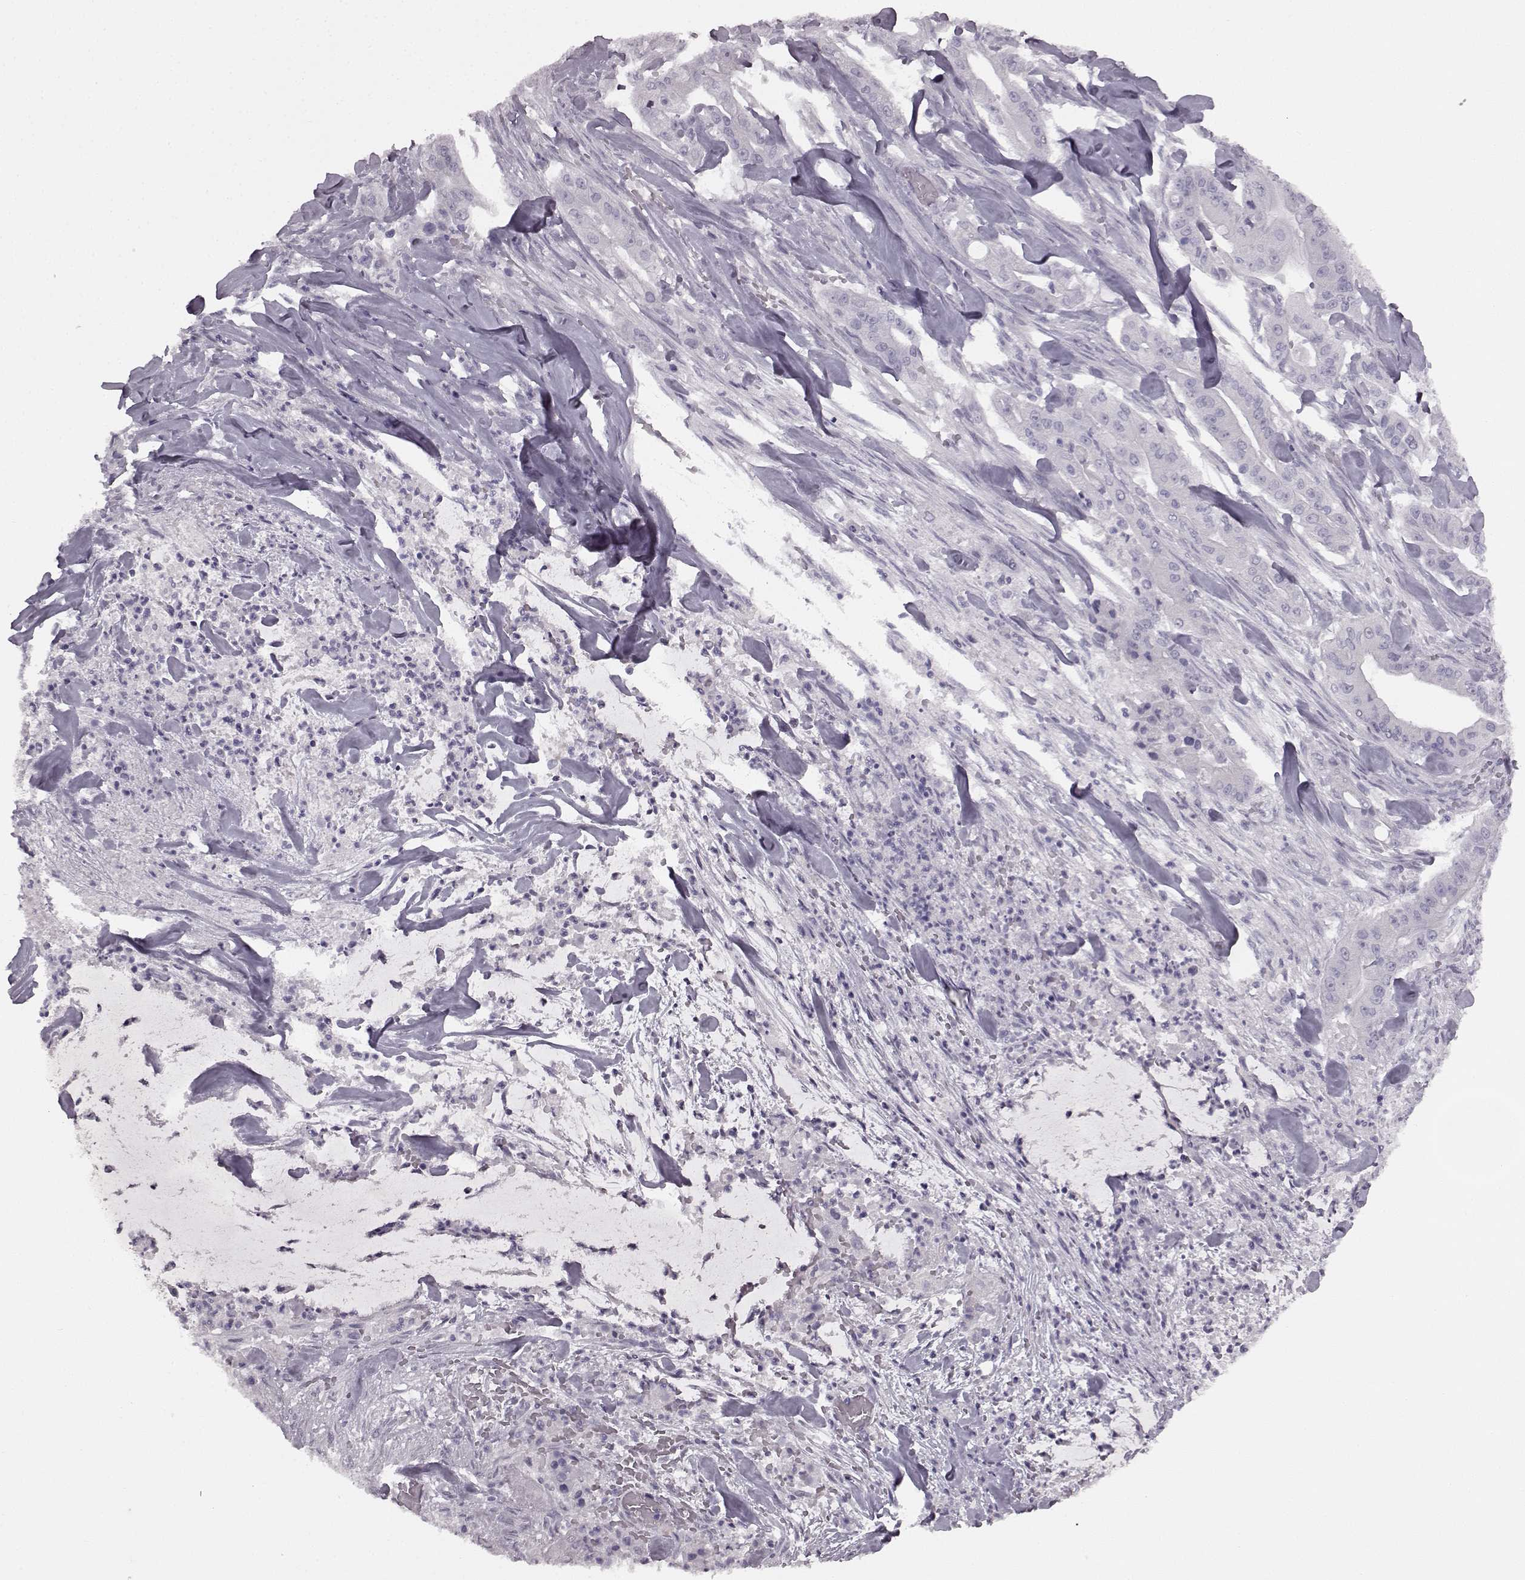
{"staining": {"intensity": "negative", "quantity": "none", "location": "none"}, "tissue": "pancreatic cancer", "cell_type": "Tumor cells", "image_type": "cancer", "snomed": [{"axis": "morphology", "description": "Normal tissue, NOS"}, {"axis": "morphology", "description": "Inflammation, NOS"}, {"axis": "morphology", "description": "Adenocarcinoma, NOS"}, {"axis": "topography", "description": "Pancreas"}], "caption": "This is an immunohistochemistry photomicrograph of human pancreatic adenocarcinoma. There is no positivity in tumor cells.", "gene": "SEMG2", "patient": {"sex": "male", "age": 57}}